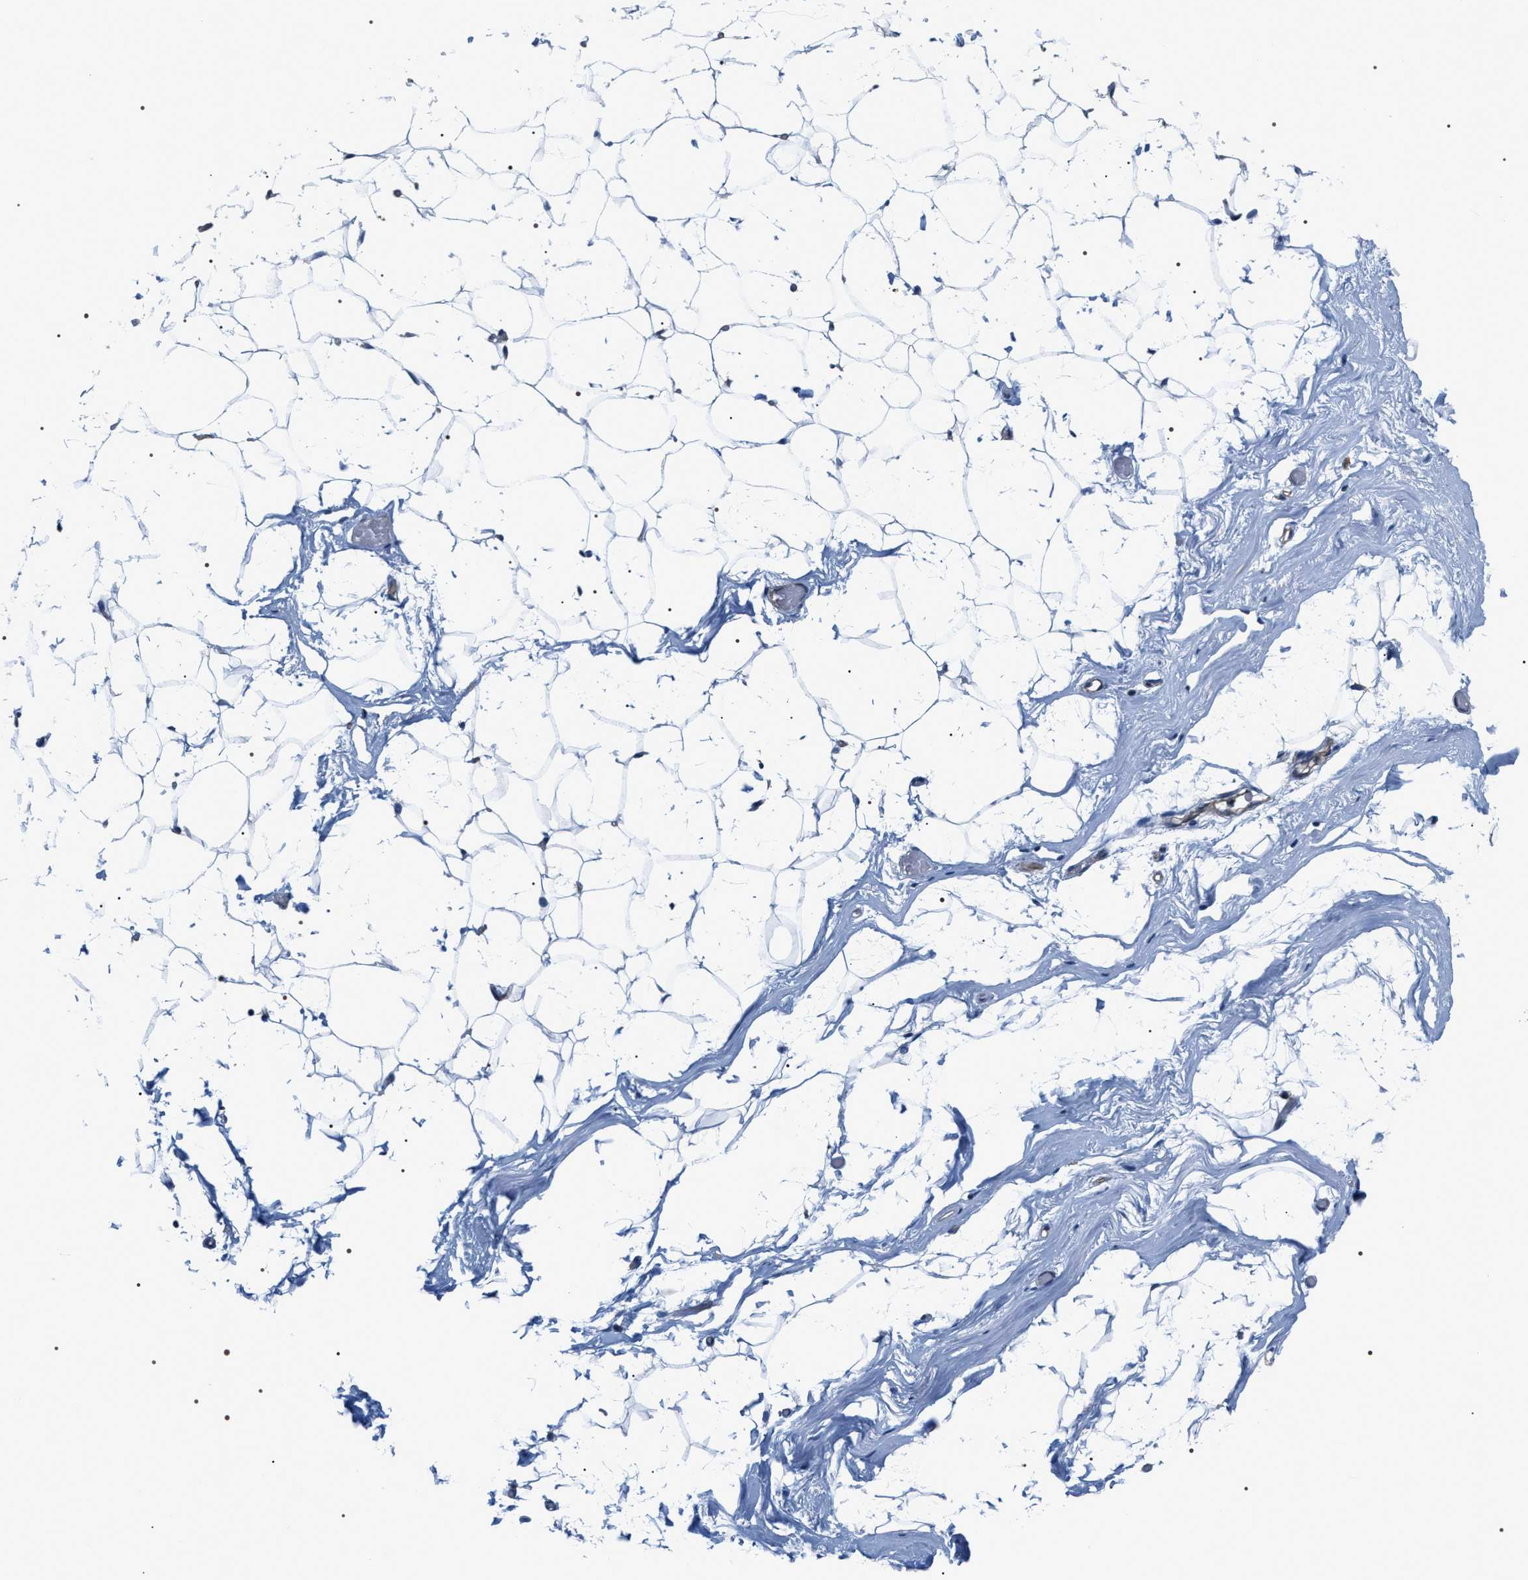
{"staining": {"intensity": "negative", "quantity": "none", "location": "none"}, "tissue": "adipose tissue", "cell_type": "Adipocytes", "image_type": "normal", "snomed": [{"axis": "morphology", "description": "Normal tissue, NOS"}, {"axis": "topography", "description": "Breast"}, {"axis": "topography", "description": "Soft tissue"}], "caption": "Adipocytes show no significant staining in normal adipose tissue. (Stains: DAB (3,3'-diaminobenzidine) immunohistochemistry (IHC) with hematoxylin counter stain, Microscopy: brightfield microscopy at high magnification).", "gene": "PKD1L1", "patient": {"sex": "female", "age": 75}}